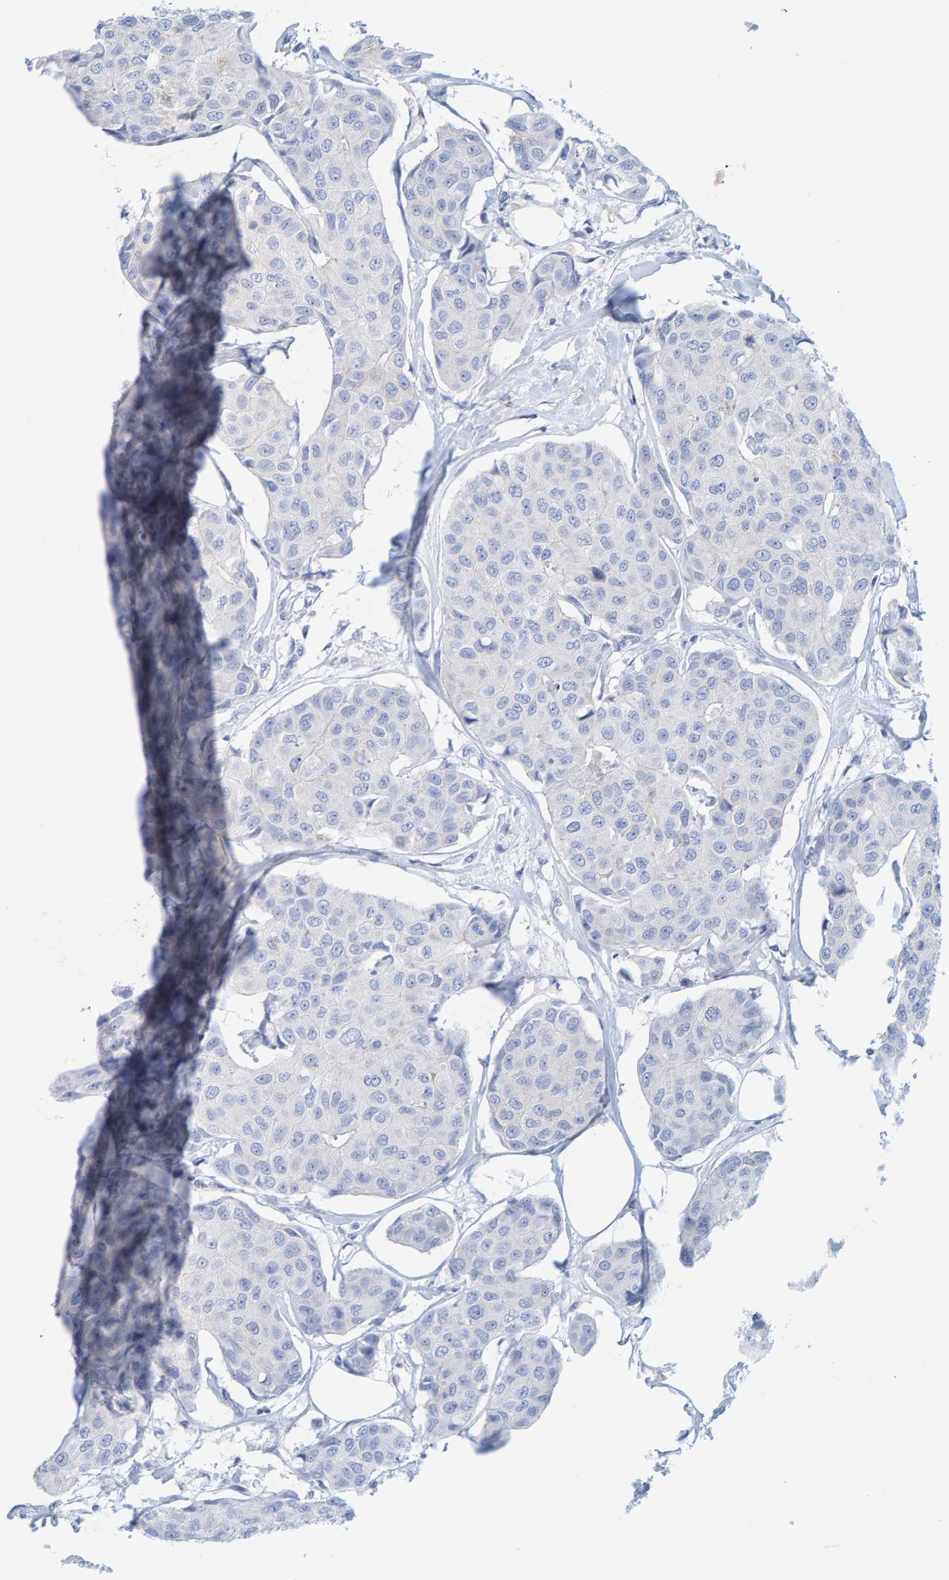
{"staining": {"intensity": "negative", "quantity": "none", "location": "none"}, "tissue": "breast cancer", "cell_type": "Tumor cells", "image_type": "cancer", "snomed": [{"axis": "morphology", "description": "Duct carcinoma"}, {"axis": "topography", "description": "Breast"}], "caption": "High power microscopy image of an IHC histopathology image of breast intraductal carcinoma, revealing no significant staining in tumor cells.", "gene": "KLHL11", "patient": {"sex": "female", "age": 80}}